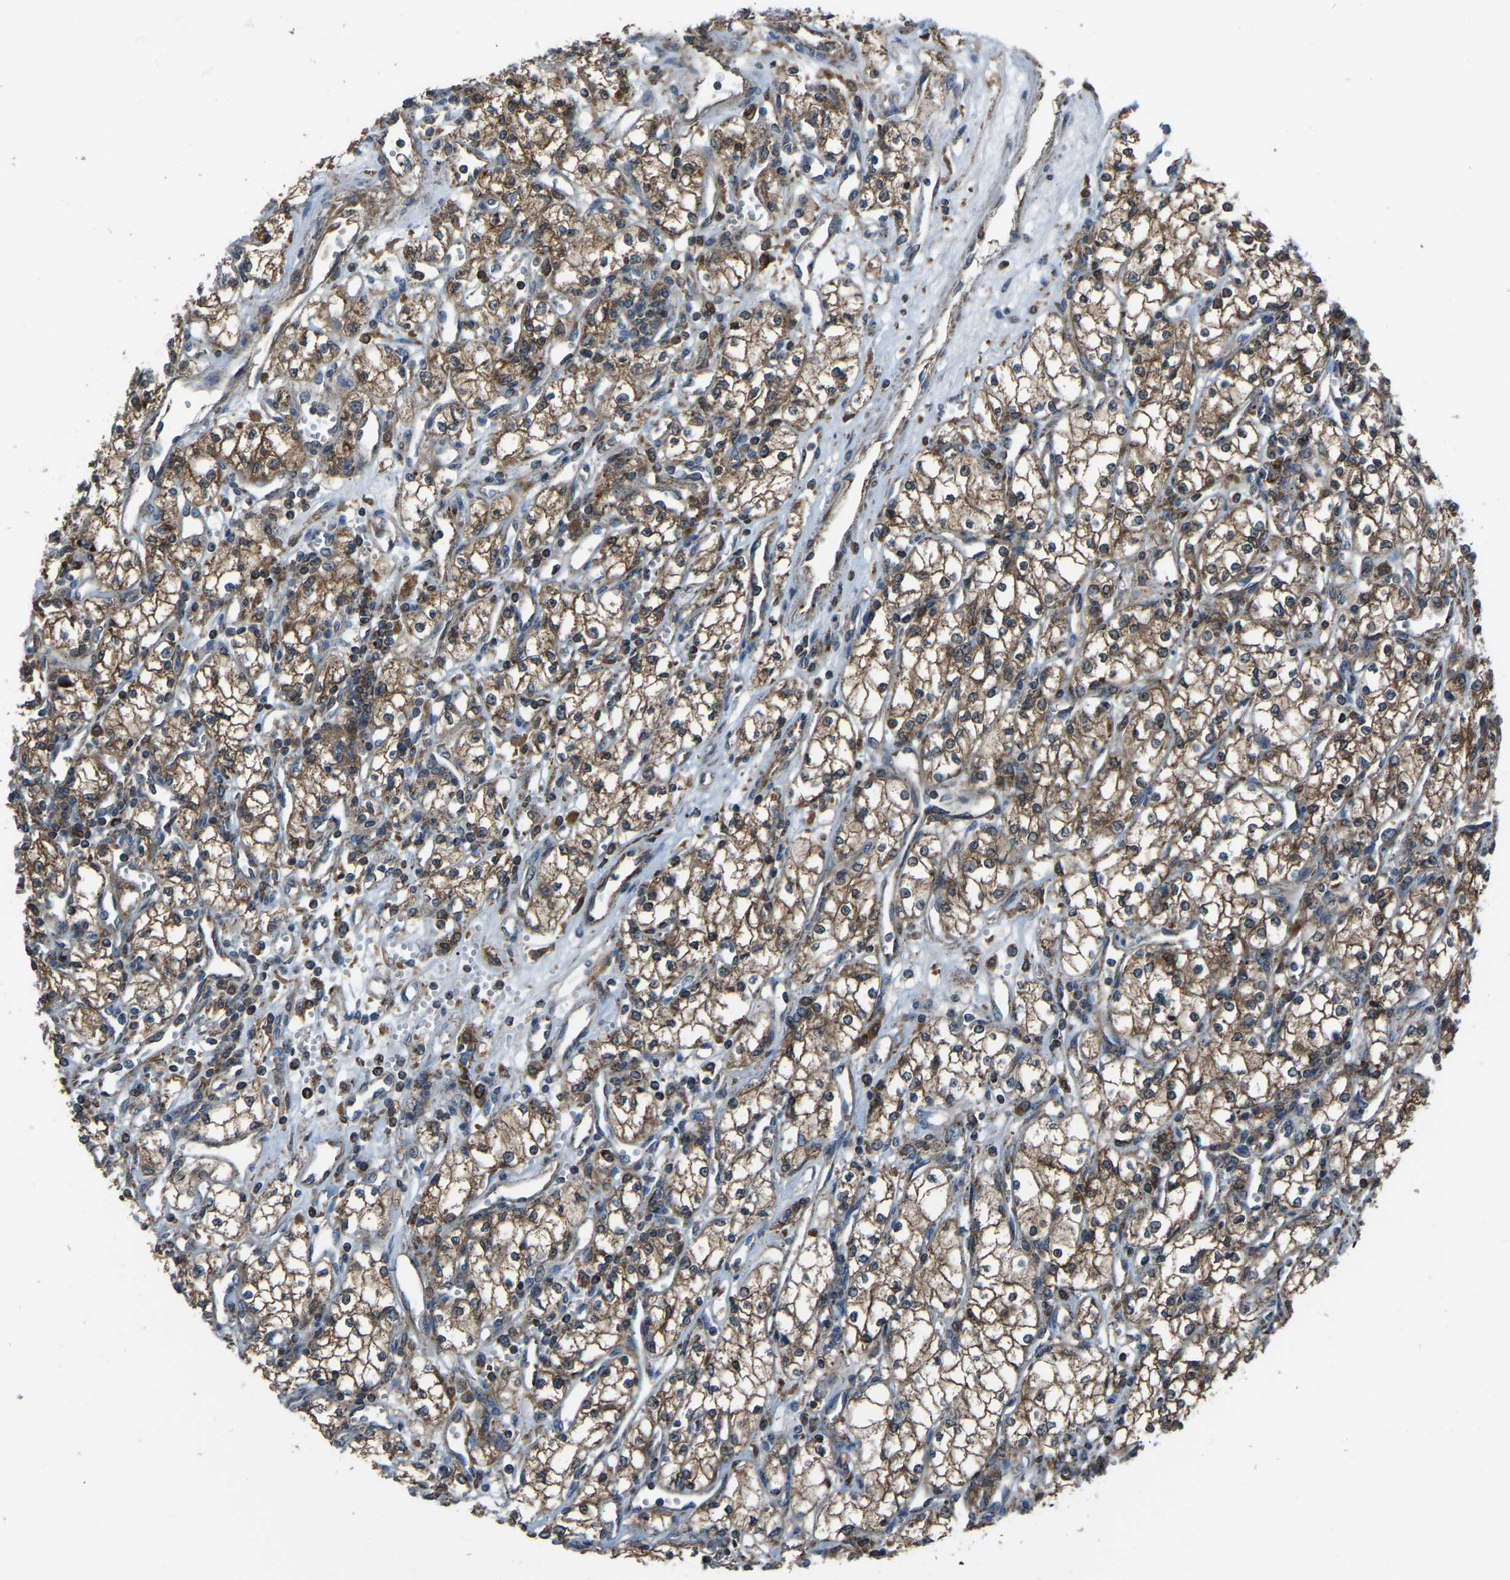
{"staining": {"intensity": "weak", "quantity": ">75%", "location": "cytoplasmic/membranous"}, "tissue": "renal cancer", "cell_type": "Tumor cells", "image_type": "cancer", "snomed": [{"axis": "morphology", "description": "Adenocarcinoma, NOS"}, {"axis": "topography", "description": "Kidney"}], "caption": "Renal cancer was stained to show a protein in brown. There is low levels of weak cytoplasmic/membranous staining in about >75% of tumor cells.", "gene": "AKR1A1", "patient": {"sex": "male", "age": 59}}